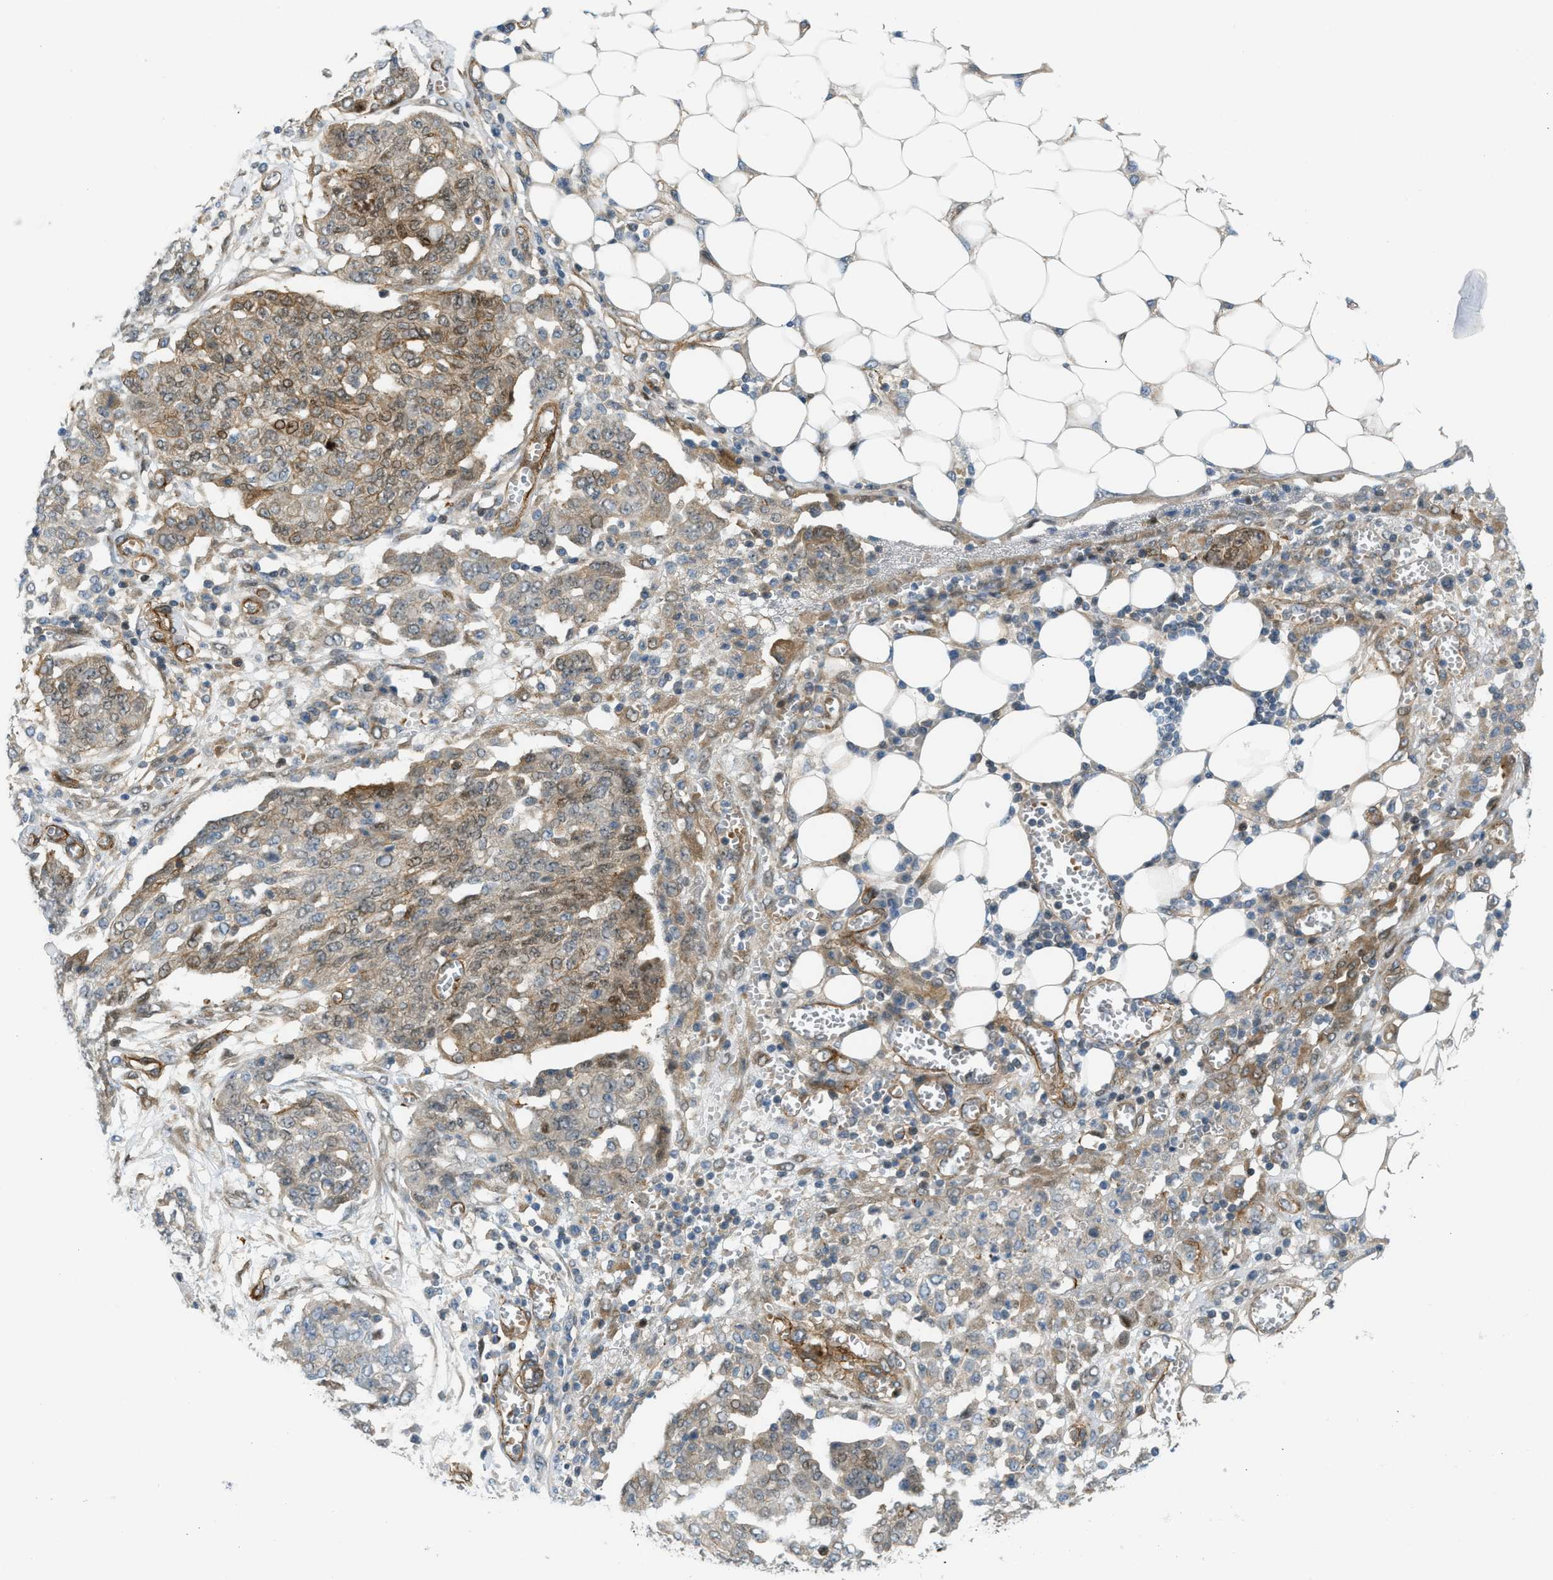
{"staining": {"intensity": "moderate", "quantity": ">75%", "location": "cytoplasmic/membranous"}, "tissue": "ovarian cancer", "cell_type": "Tumor cells", "image_type": "cancer", "snomed": [{"axis": "morphology", "description": "Cystadenocarcinoma, serous, NOS"}, {"axis": "topography", "description": "Soft tissue"}, {"axis": "topography", "description": "Ovary"}], "caption": "This image shows immunohistochemistry (IHC) staining of human ovarian cancer (serous cystadenocarcinoma), with medium moderate cytoplasmic/membranous expression in approximately >75% of tumor cells.", "gene": "EDNRA", "patient": {"sex": "female", "age": 57}}